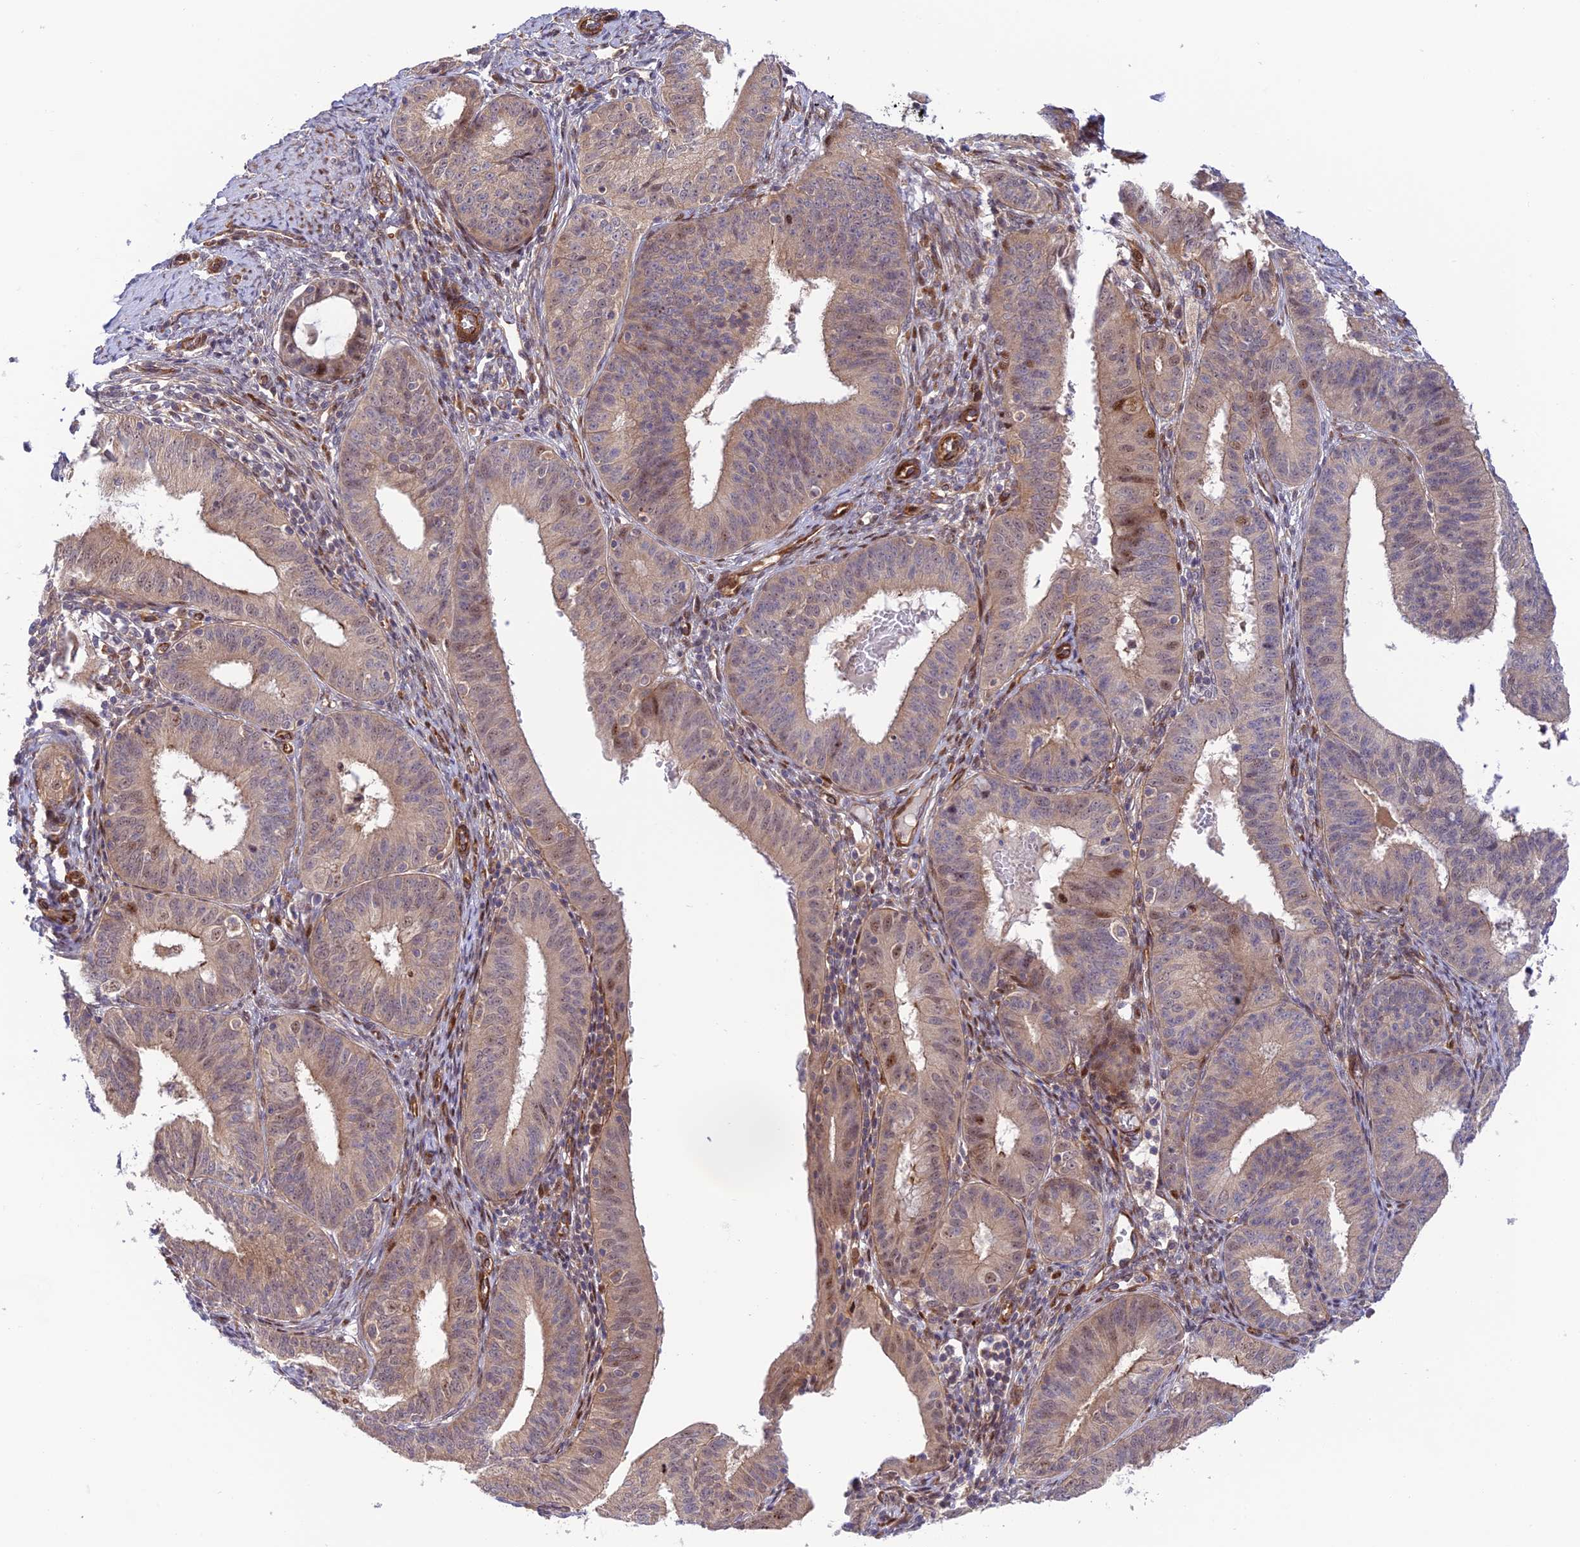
{"staining": {"intensity": "moderate", "quantity": "<25%", "location": "cytoplasmic/membranous,nuclear"}, "tissue": "endometrial cancer", "cell_type": "Tumor cells", "image_type": "cancer", "snomed": [{"axis": "morphology", "description": "Adenocarcinoma, NOS"}, {"axis": "topography", "description": "Endometrium"}], "caption": "Immunohistochemical staining of human endometrial cancer (adenocarcinoma) exhibits low levels of moderate cytoplasmic/membranous and nuclear protein staining in about <25% of tumor cells. The staining is performed using DAB brown chromogen to label protein expression. The nuclei are counter-stained blue using hematoxylin.", "gene": "ZNF584", "patient": {"sex": "female", "age": 51}}